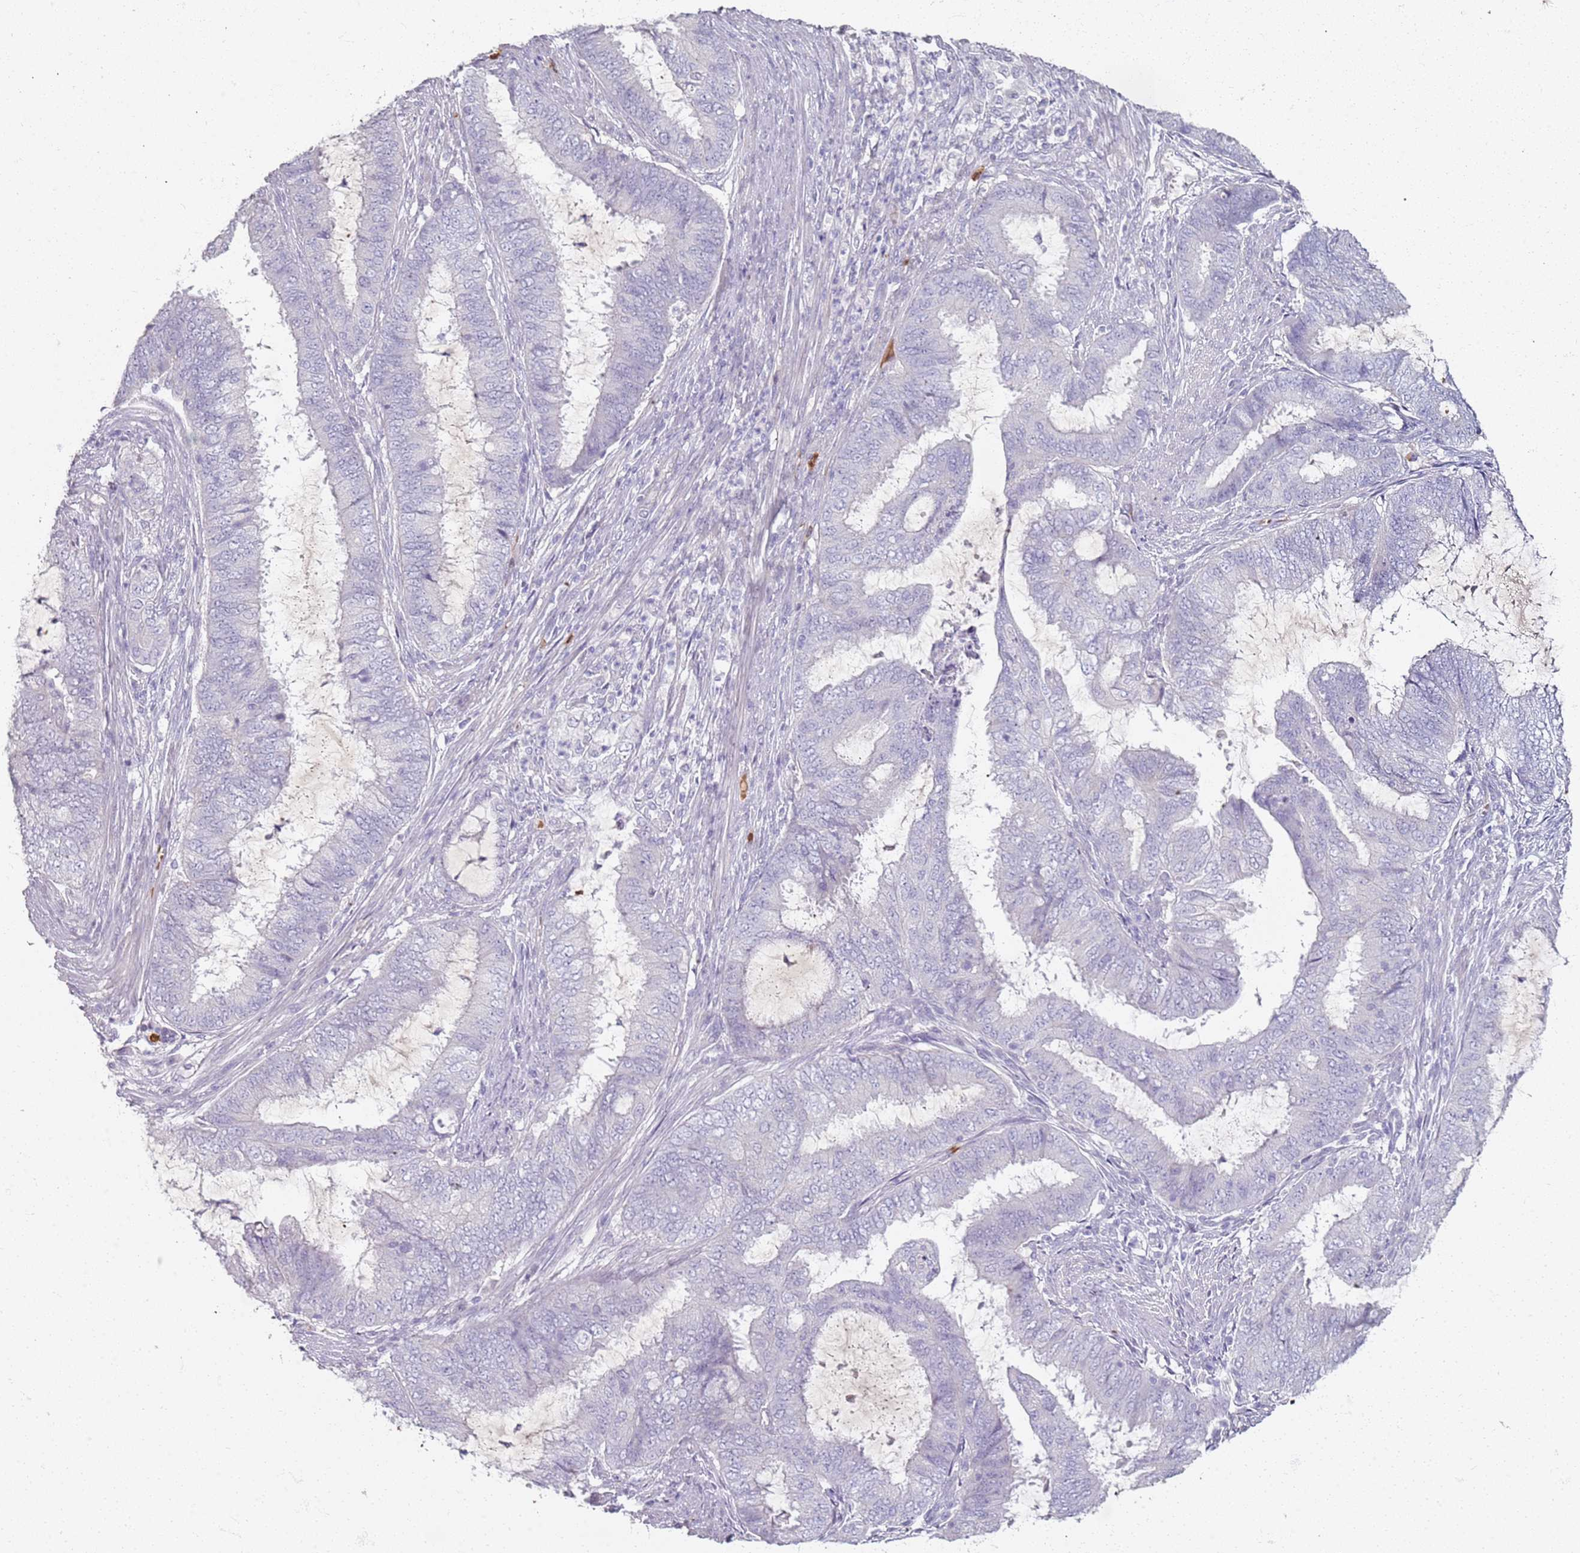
{"staining": {"intensity": "negative", "quantity": "none", "location": "none"}, "tissue": "endometrial cancer", "cell_type": "Tumor cells", "image_type": "cancer", "snomed": [{"axis": "morphology", "description": "Adenocarcinoma, NOS"}, {"axis": "topography", "description": "Endometrium"}], "caption": "DAB immunohistochemical staining of endometrial cancer (adenocarcinoma) exhibits no significant staining in tumor cells.", "gene": "CD40LG", "patient": {"sex": "female", "age": 51}}